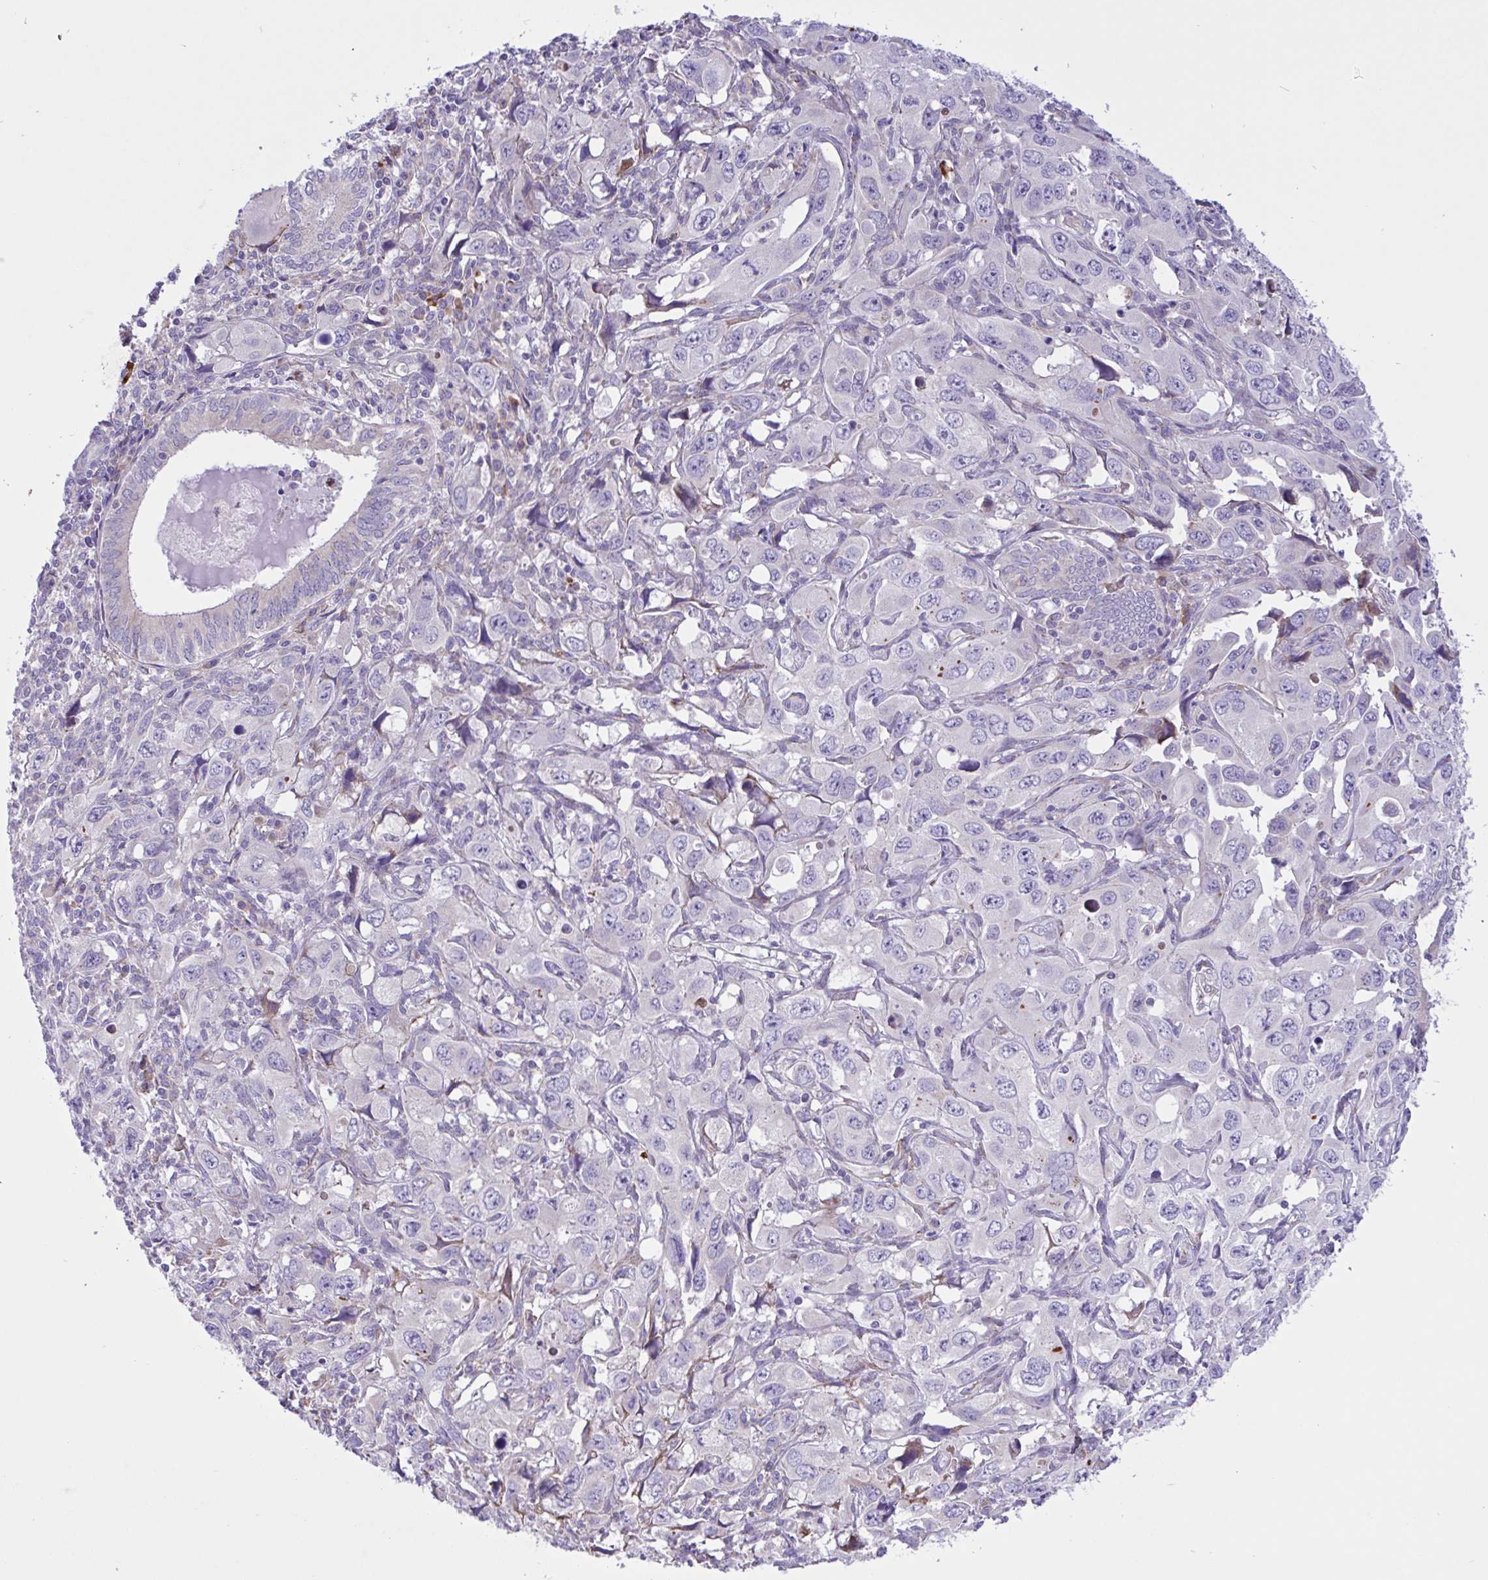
{"staining": {"intensity": "negative", "quantity": "none", "location": "none"}, "tissue": "endometrial cancer", "cell_type": "Tumor cells", "image_type": "cancer", "snomed": [{"axis": "morphology", "description": "Adenocarcinoma, NOS"}, {"axis": "topography", "description": "Uterus"}], "caption": "An IHC histopathology image of endometrial cancer is shown. There is no staining in tumor cells of endometrial cancer.", "gene": "DSC3", "patient": {"sex": "female", "age": 62}}